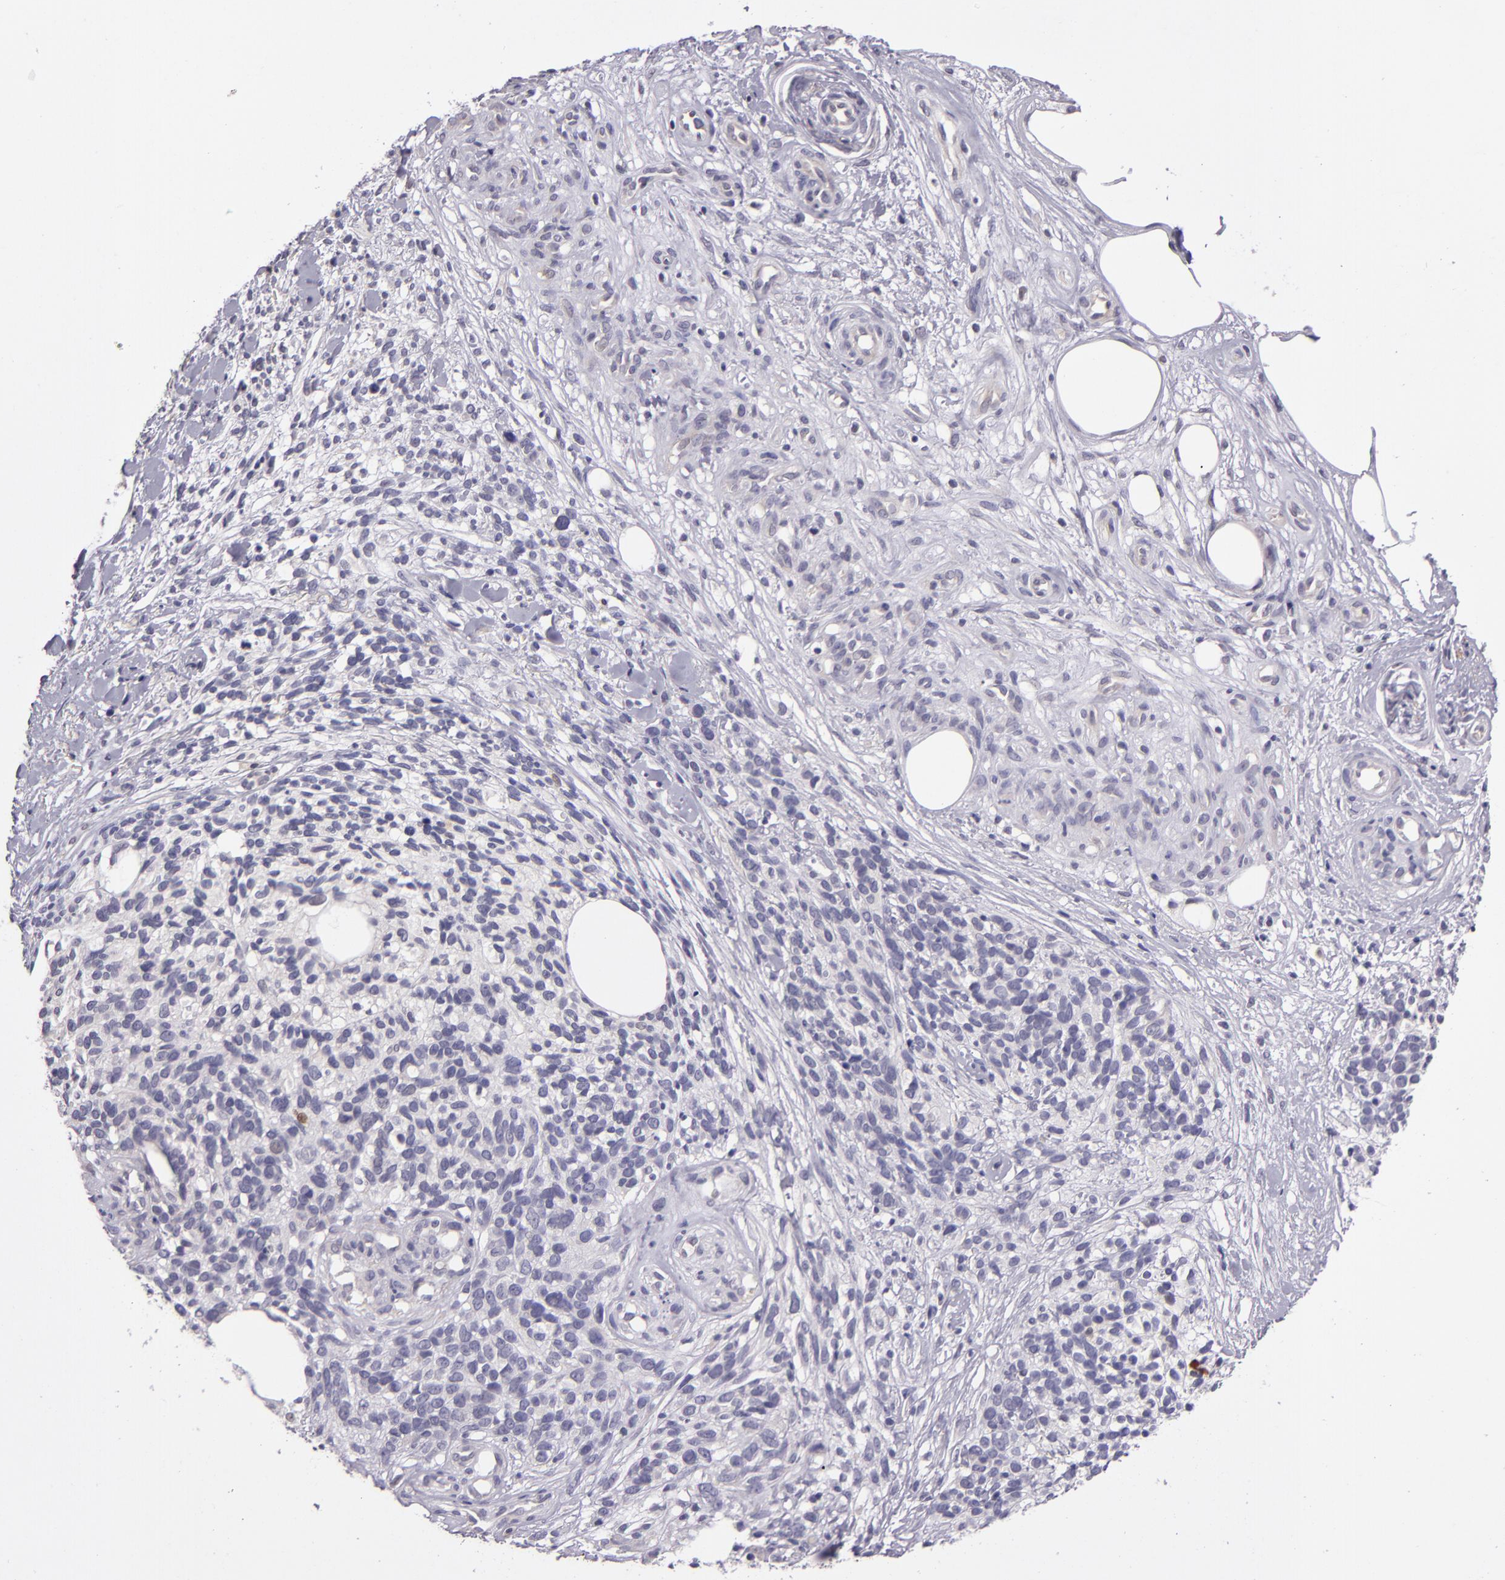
{"staining": {"intensity": "negative", "quantity": "none", "location": "none"}, "tissue": "melanoma", "cell_type": "Tumor cells", "image_type": "cancer", "snomed": [{"axis": "morphology", "description": "Malignant melanoma, NOS"}, {"axis": "topography", "description": "Skin"}], "caption": "Malignant melanoma stained for a protein using immunohistochemistry (IHC) shows no staining tumor cells.", "gene": "SNCB", "patient": {"sex": "female", "age": 85}}